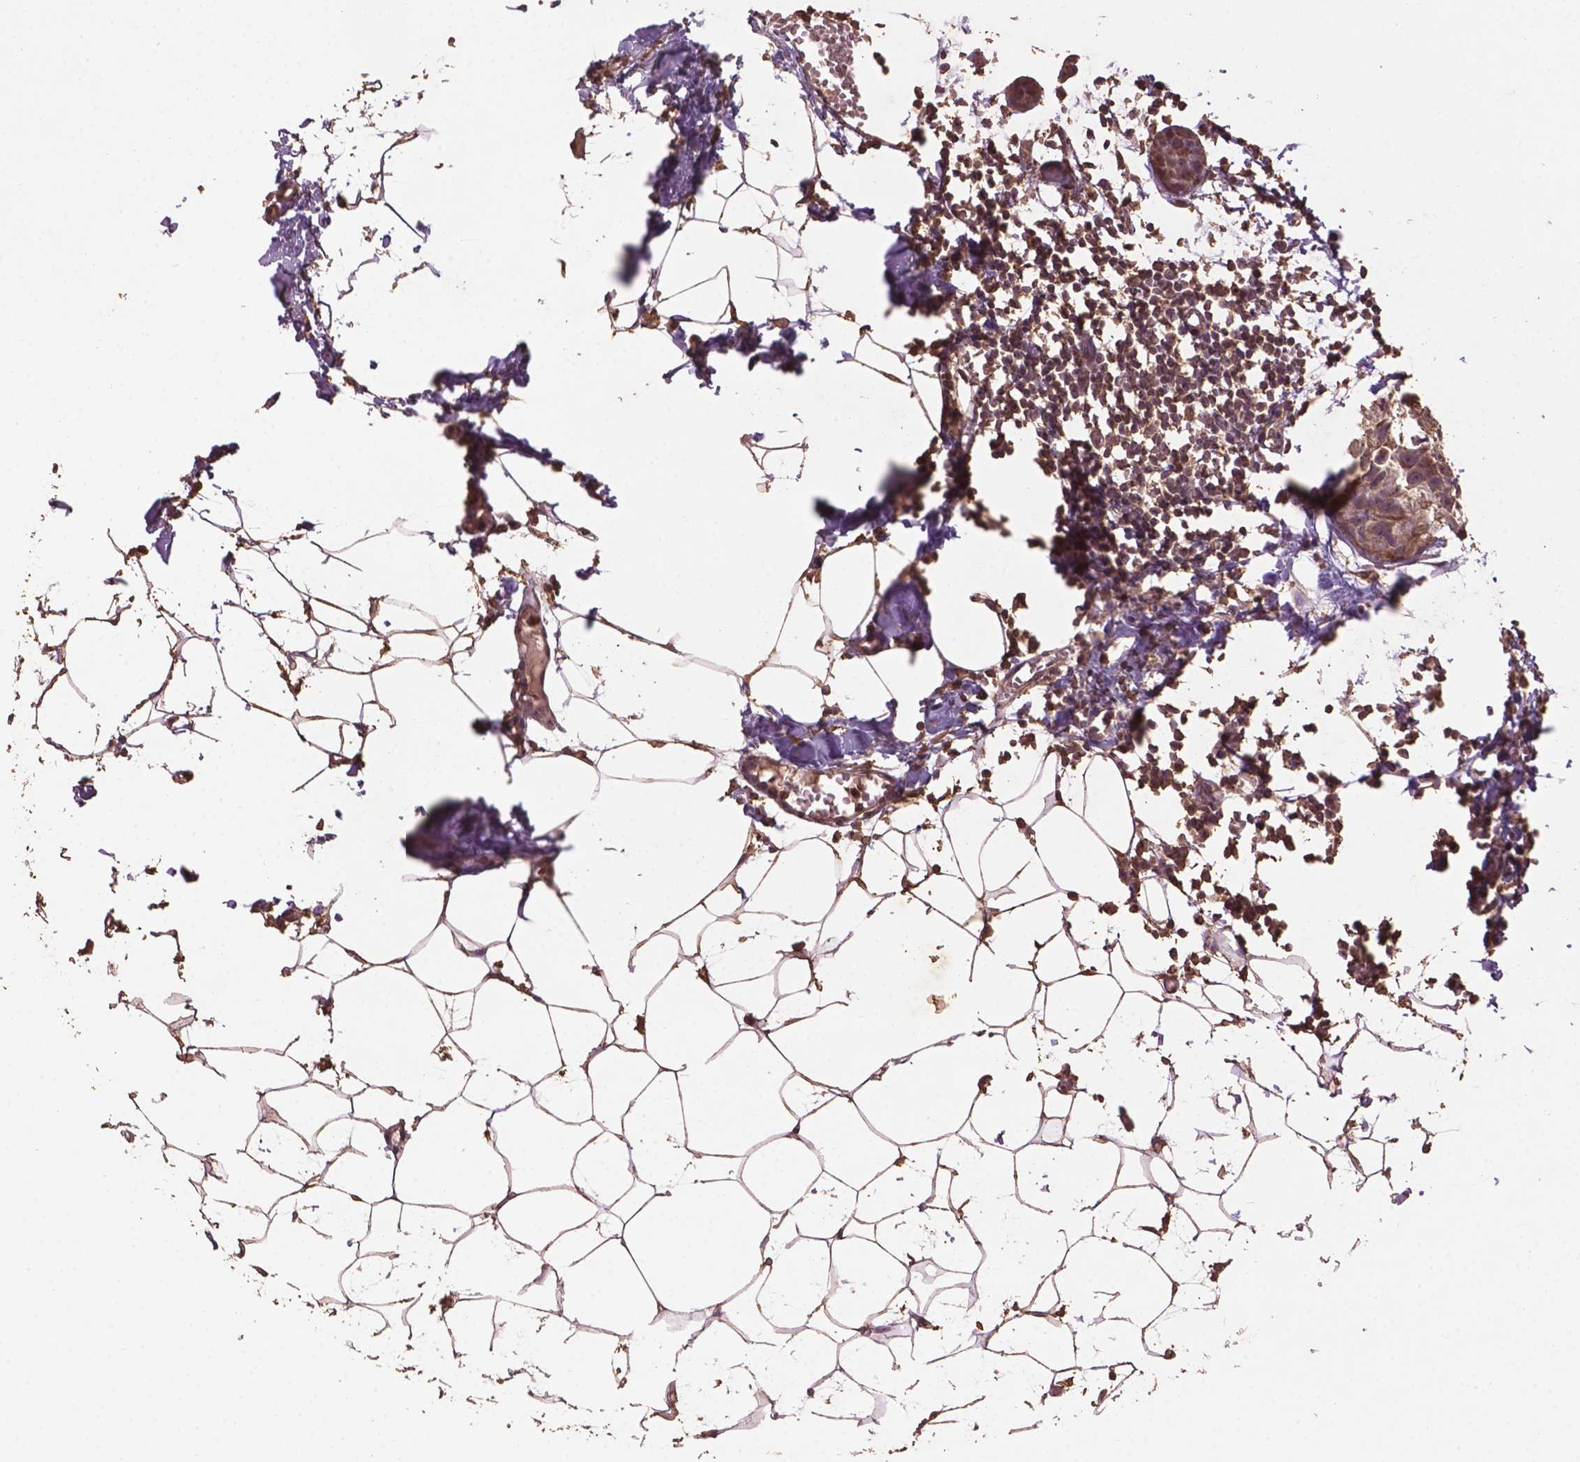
{"staining": {"intensity": "moderate", "quantity": ">75%", "location": "cytoplasmic/membranous"}, "tissue": "breast cancer", "cell_type": "Tumor cells", "image_type": "cancer", "snomed": [{"axis": "morphology", "description": "Duct carcinoma"}, {"axis": "topography", "description": "Breast"}], "caption": "Brown immunohistochemical staining in human breast cancer displays moderate cytoplasmic/membranous staining in approximately >75% of tumor cells.", "gene": "BABAM1", "patient": {"sex": "female", "age": 38}}